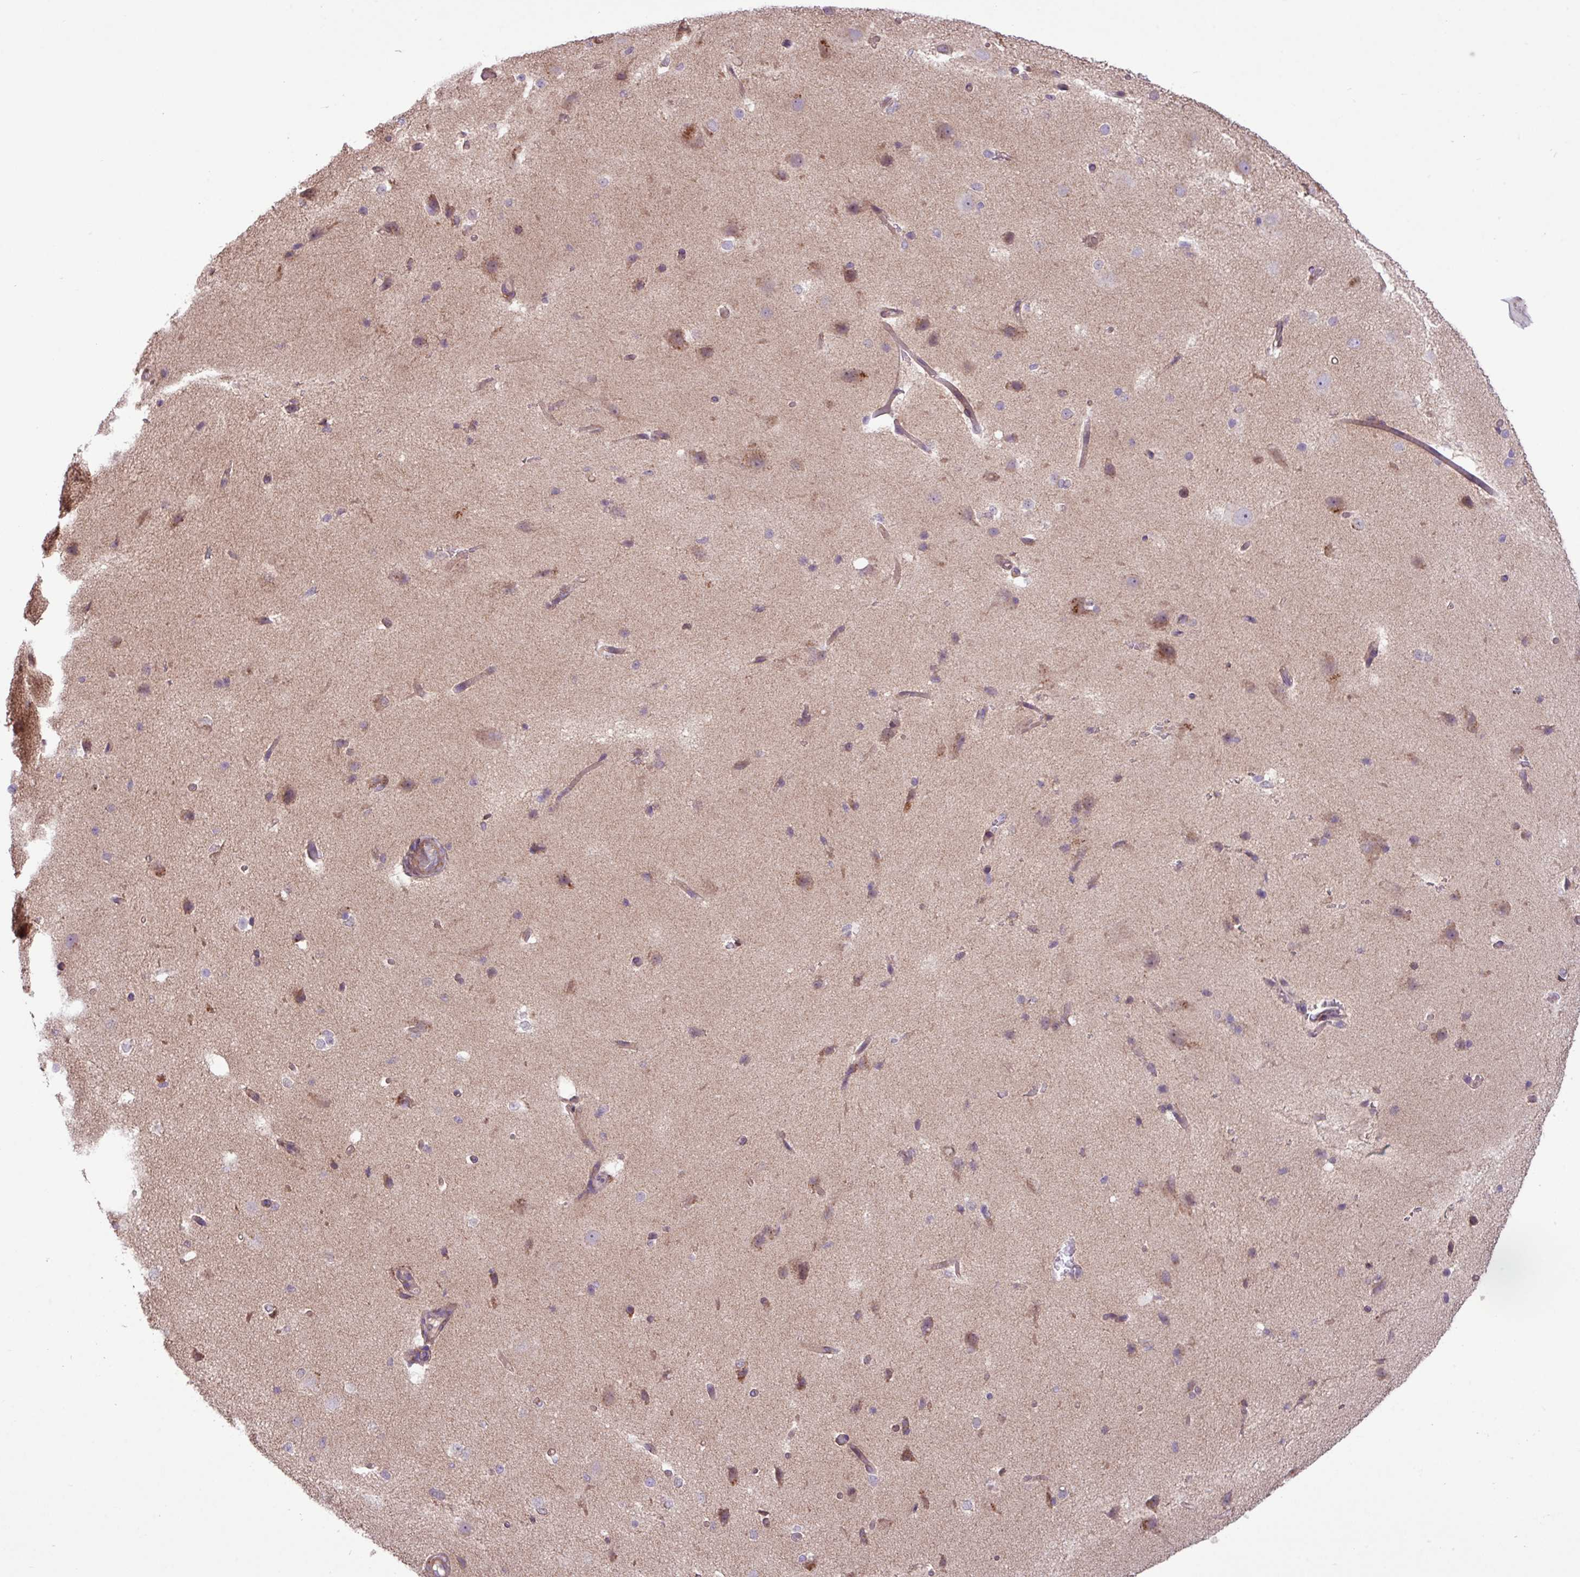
{"staining": {"intensity": "weak", "quantity": ">75%", "location": "cytoplasmic/membranous"}, "tissue": "cerebral cortex", "cell_type": "Endothelial cells", "image_type": "normal", "snomed": [{"axis": "morphology", "description": "Normal tissue, NOS"}, {"axis": "morphology", "description": "Inflammation, NOS"}, {"axis": "topography", "description": "Cerebral cortex"}], "caption": "Cerebral cortex was stained to show a protein in brown. There is low levels of weak cytoplasmic/membranous positivity in about >75% of endothelial cells. (IHC, brightfield microscopy, high magnification).", "gene": "ARHGEF25", "patient": {"sex": "male", "age": 6}}